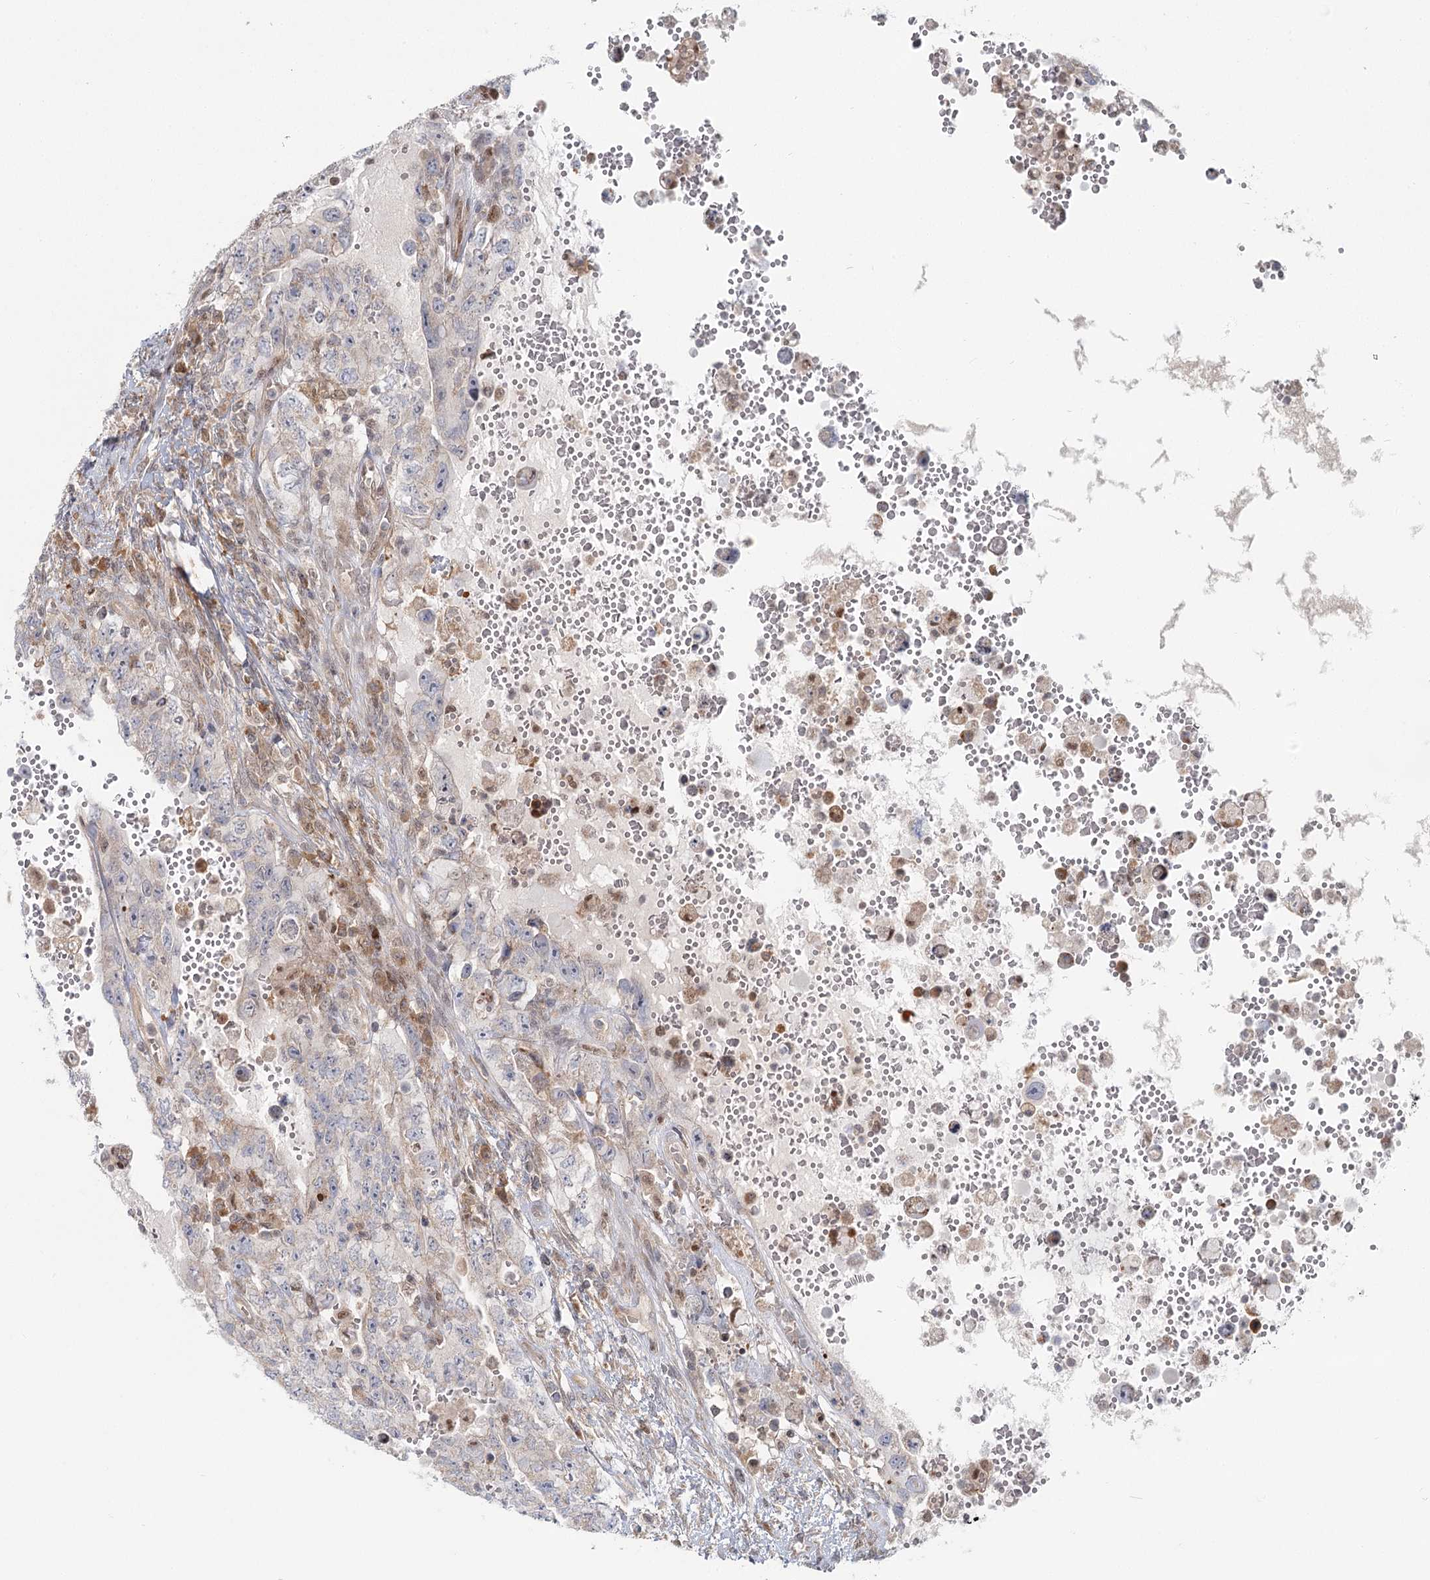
{"staining": {"intensity": "negative", "quantity": "none", "location": "none"}, "tissue": "testis cancer", "cell_type": "Tumor cells", "image_type": "cancer", "snomed": [{"axis": "morphology", "description": "Carcinoma, Embryonal, NOS"}, {"axis": "topography", "description": "Testis"}], "caption": "The immunohistochemistry photomicrograph has no significant expression in tumor cells of embryonal carcinoma (testis) tissue.", "gene": "THNSL1", "patient": {"sex": "male", "age": 26}}